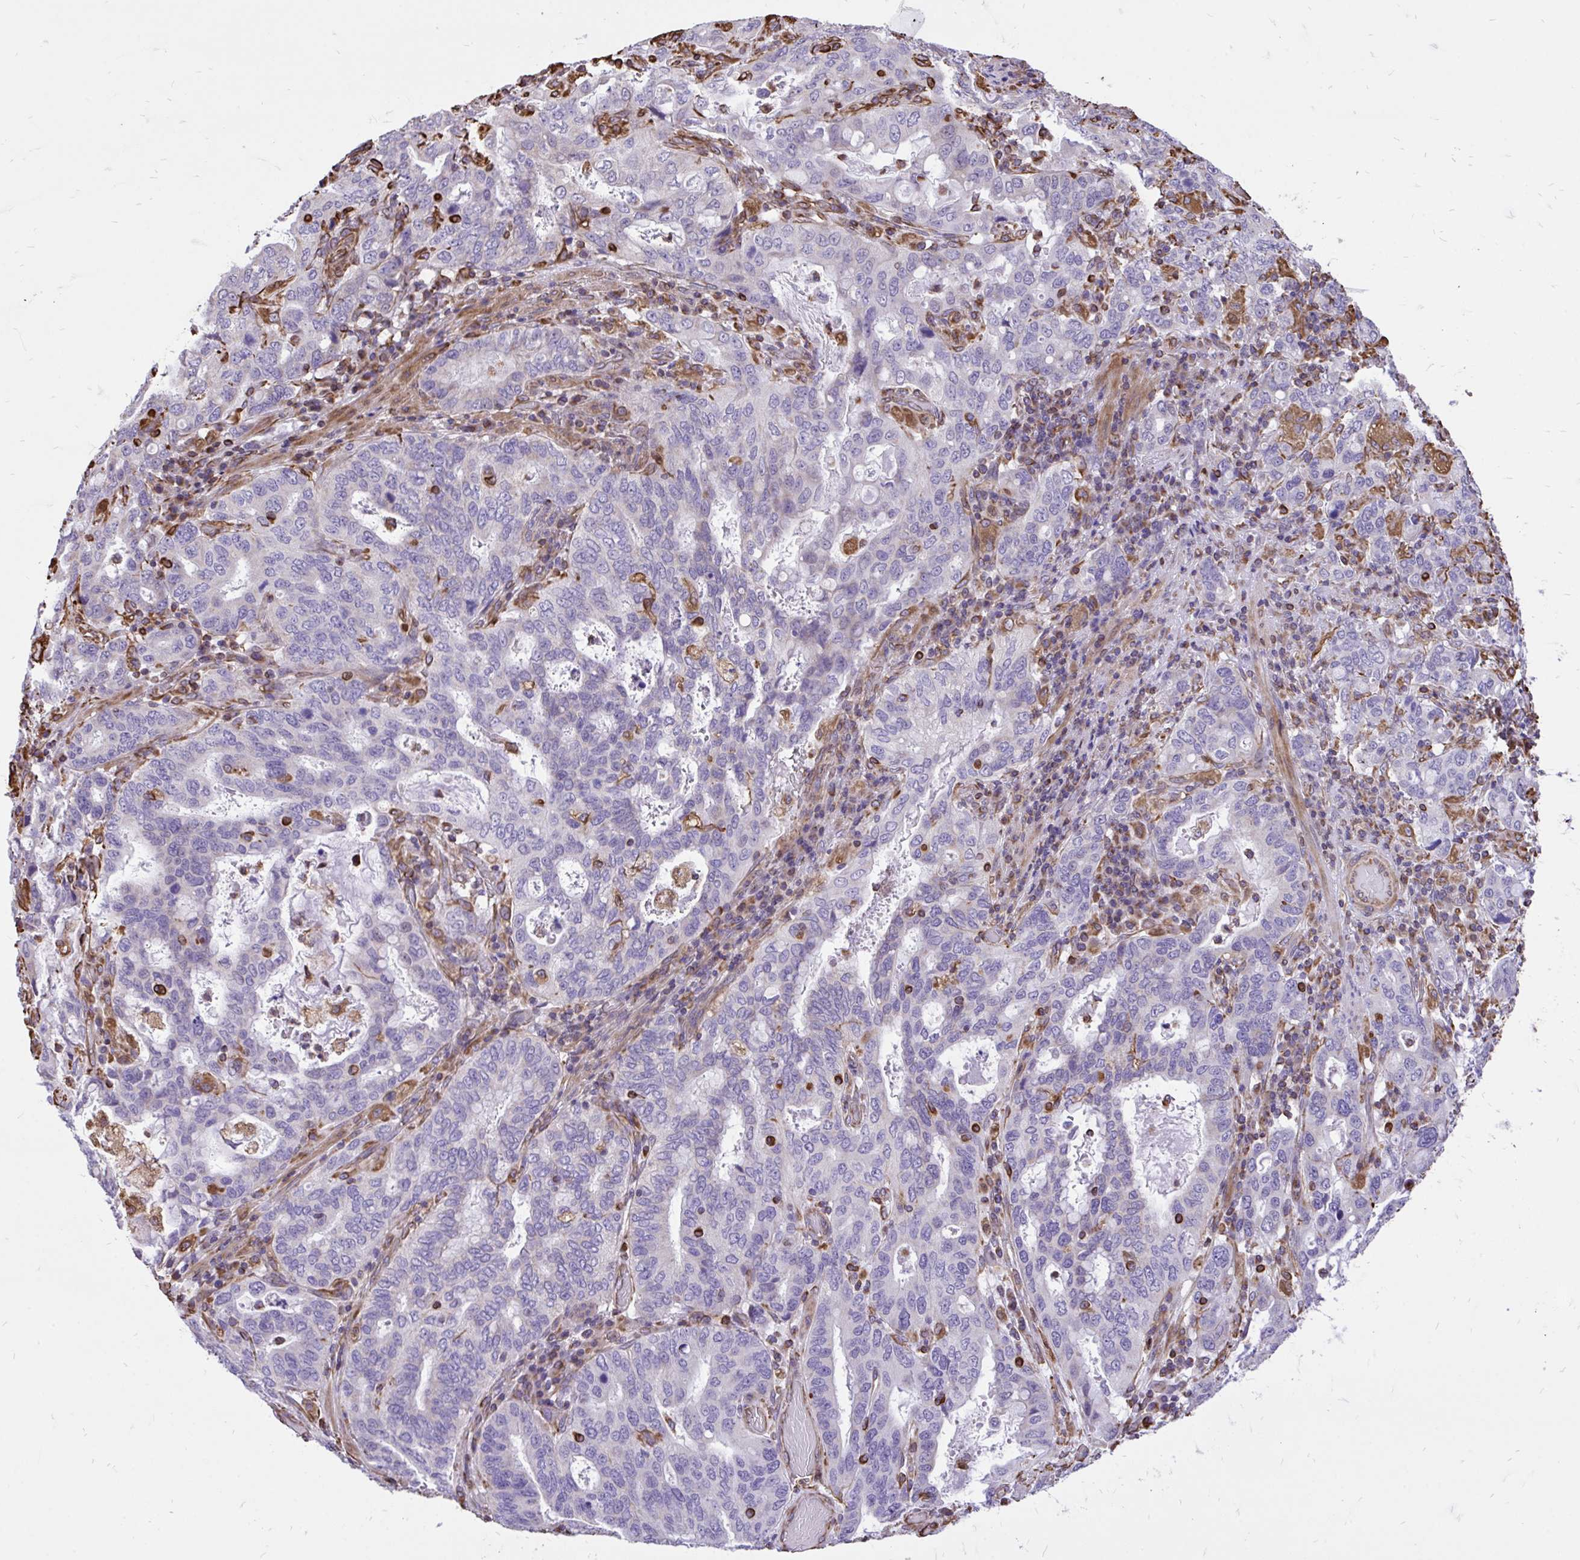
{"staining": {"intensity": "negative", "quantity": "none", "location": "none"}, "tissue": "stomach cancer", "cell_type": "Tumor cells", "image_type": "cancer", "snomed": [{"axis": "morphology", "description": "Adenocarcinoma, NOS"}, {"axis": "topography", "description": "Stomach, upper"}, {"axis": "topography", "description": "Stomach"}], "caption": "Protein analysis of stomach cancer reveals no significant positivity in tumor cells.", "gene": "RNF103", "patient": {"sex": "male", "age": 62}}